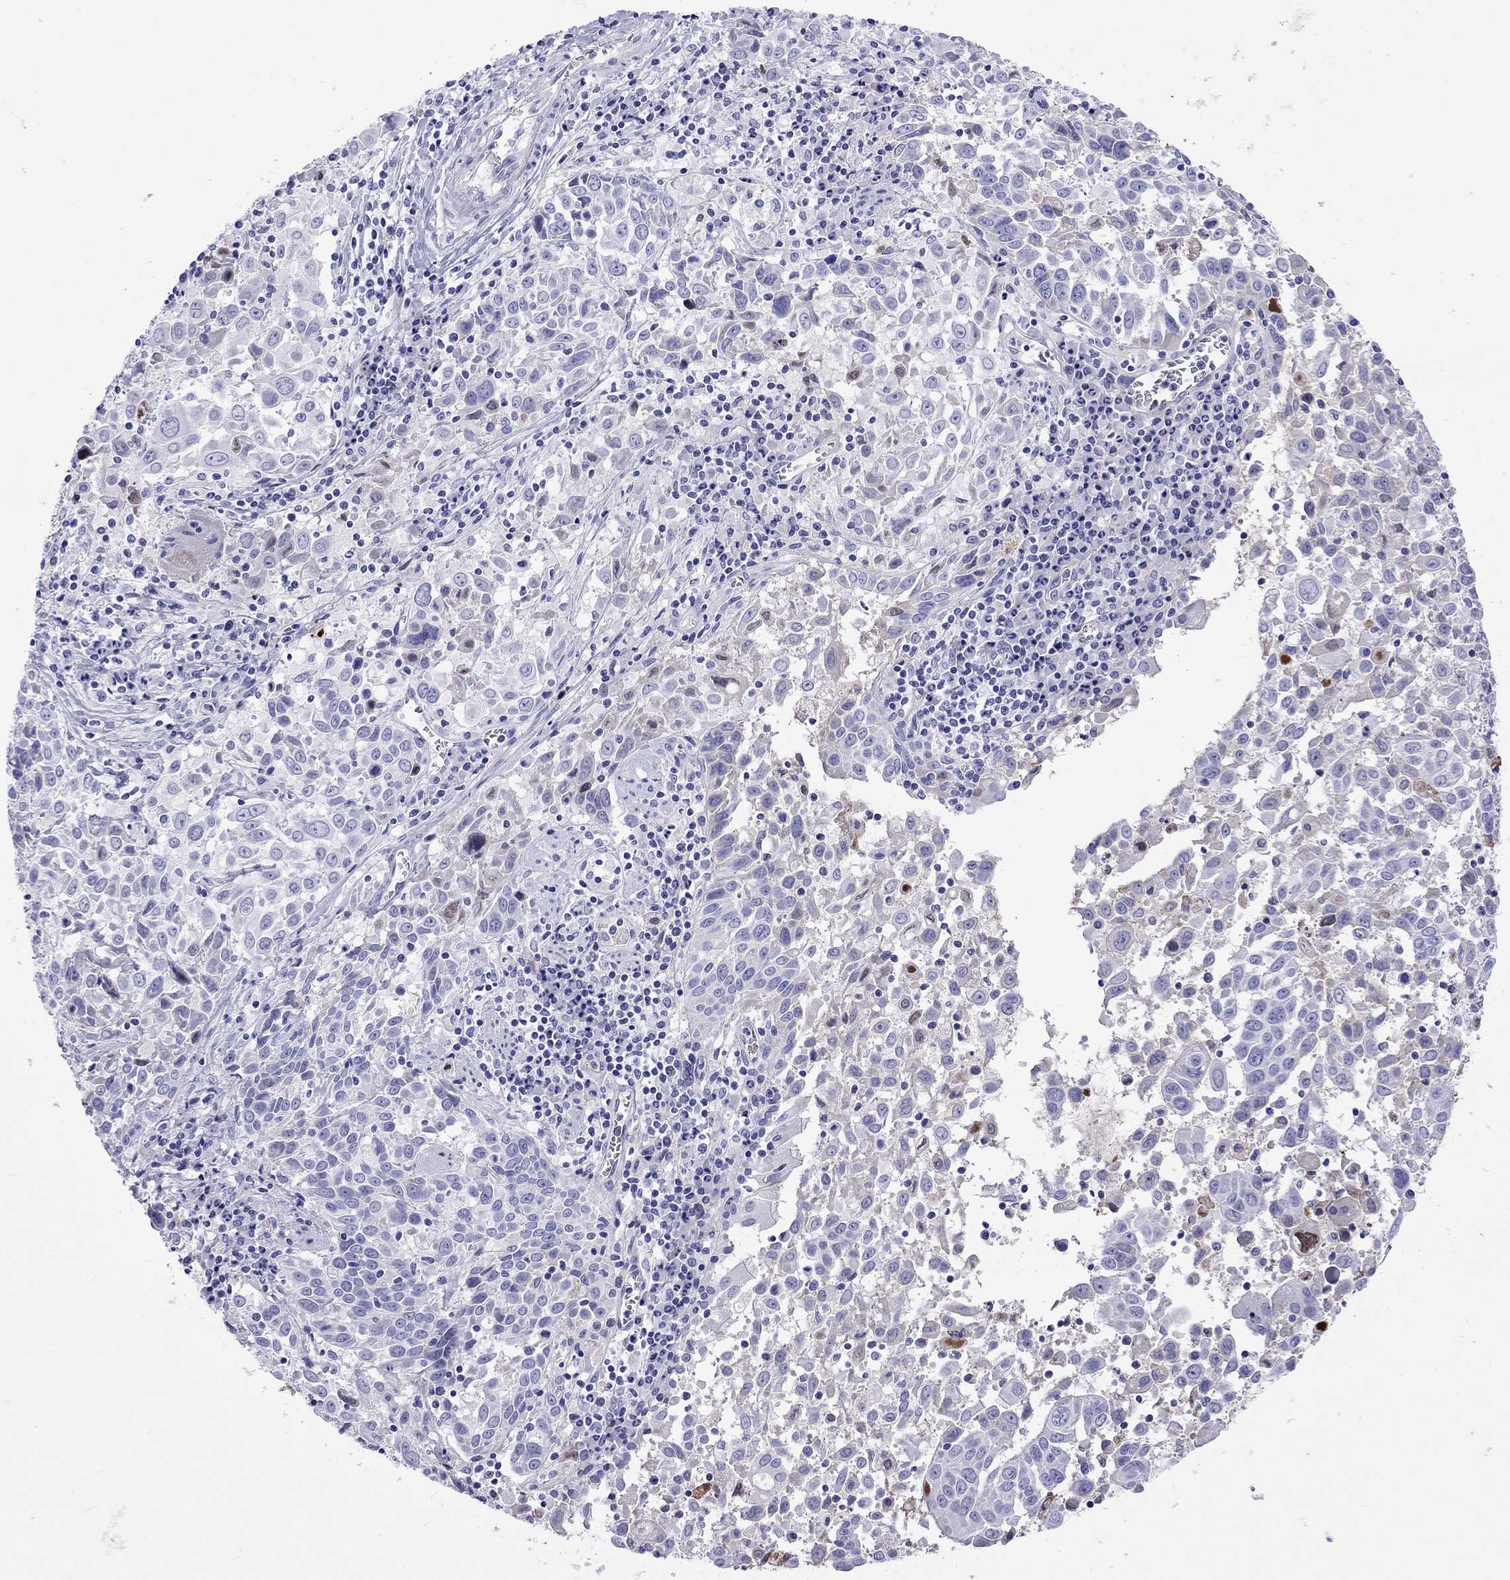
{"staining": {"intensity": "negative", "quantity": "none", "location": "none"}, "tissue": "lung cancer", "cell_type": "Tumor cells", "image_type": "cancer", "snomed": [{"axis": "morphology", "description": "Squamous cell carcinoma, NOS"}, {"axis": "topography", "description": "Lung"}], "caption": "Tumor cells show no significant protein expression in lung cancer. Nuclei are stained in blue.", "gene": "SERPINA3", "patient": {"sex": "male", "age": 57}}